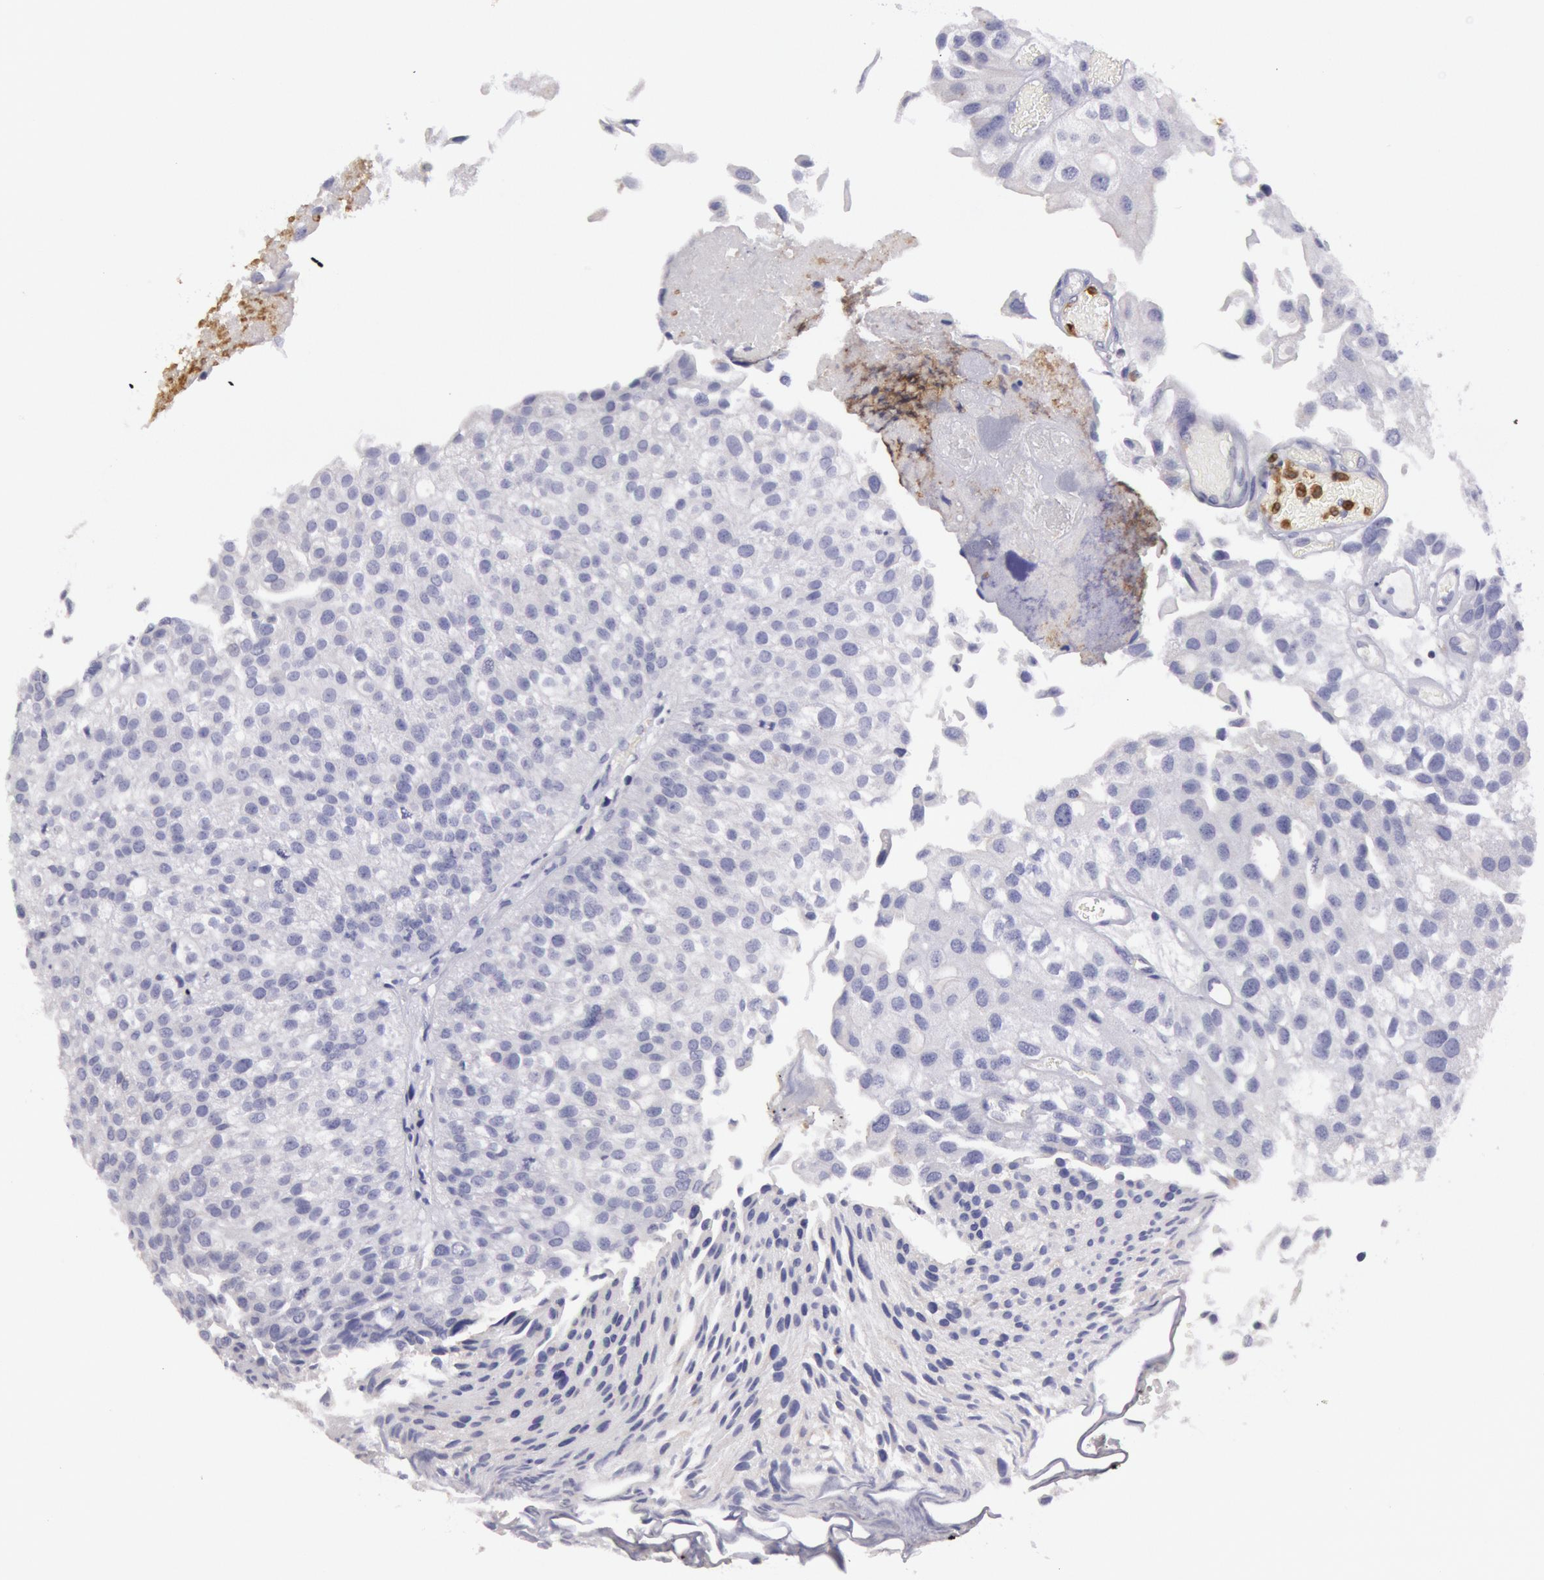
{"staining": {"intensity": "negative", "quantity": "none", "location": "none"}, "tissue": "urothelial cancer", "cell_type": "Tumor cells", "image_type": "cancer", "snomed": [{"axis": "morphology", "description": "Urothelial carcinoma, Low grade"}, {"axis": "topography", "description": "Urinary bladder"}], "caption": "This image is of low-grade urothelial carcinoma stained with immunohistochemistry to label a protein in brown with the nuclei are counter-stained blue. There is no positivity in tumor cells.", "gene": "RAB27A", "patient": {"sex": "female", "age": 89}}